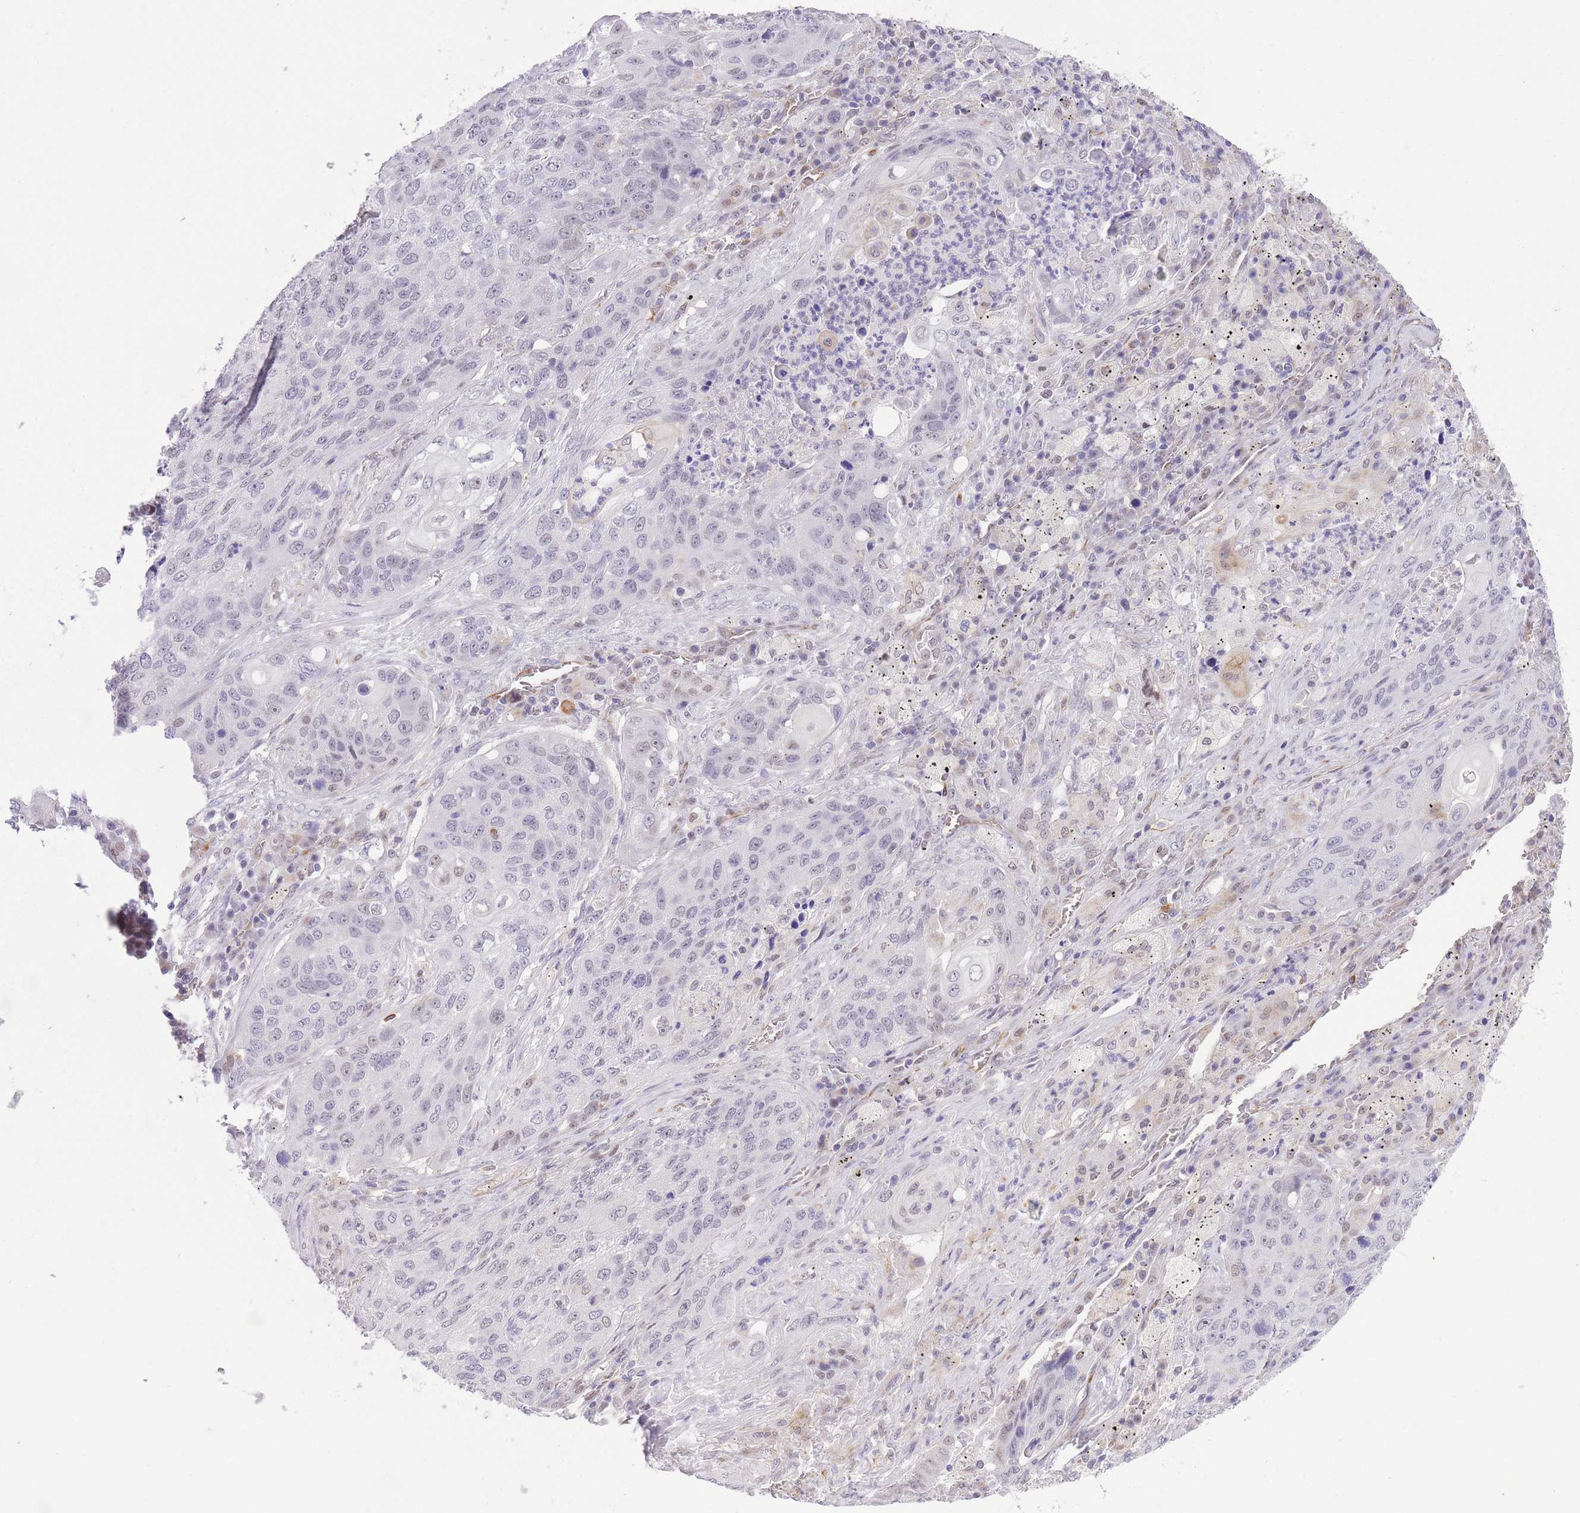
{"staining": {"intensity": "negative", "quantity": "none", "location": "none"}, "tissue": "lung cancer", "cell_type": "Tumor cells", "image_type": "cancer", "snomed": [{"axis": "morphology", "description": "Squamous cell carcinoma, NOS"}, {"axis": "topography", "description": "Lung"}], "caption": "A high-resolution image shows IHC staining of squamous cell carcinoma (lung), which demonstrates no significant staining in tumor cells. (DAB (3,3'-diaminobenzidine) immunohistochemistry visualized using brightfield microscopy, high magnification).", "gene": "MEIOSIN", "patient": {"sex": "female", "age": 63}}